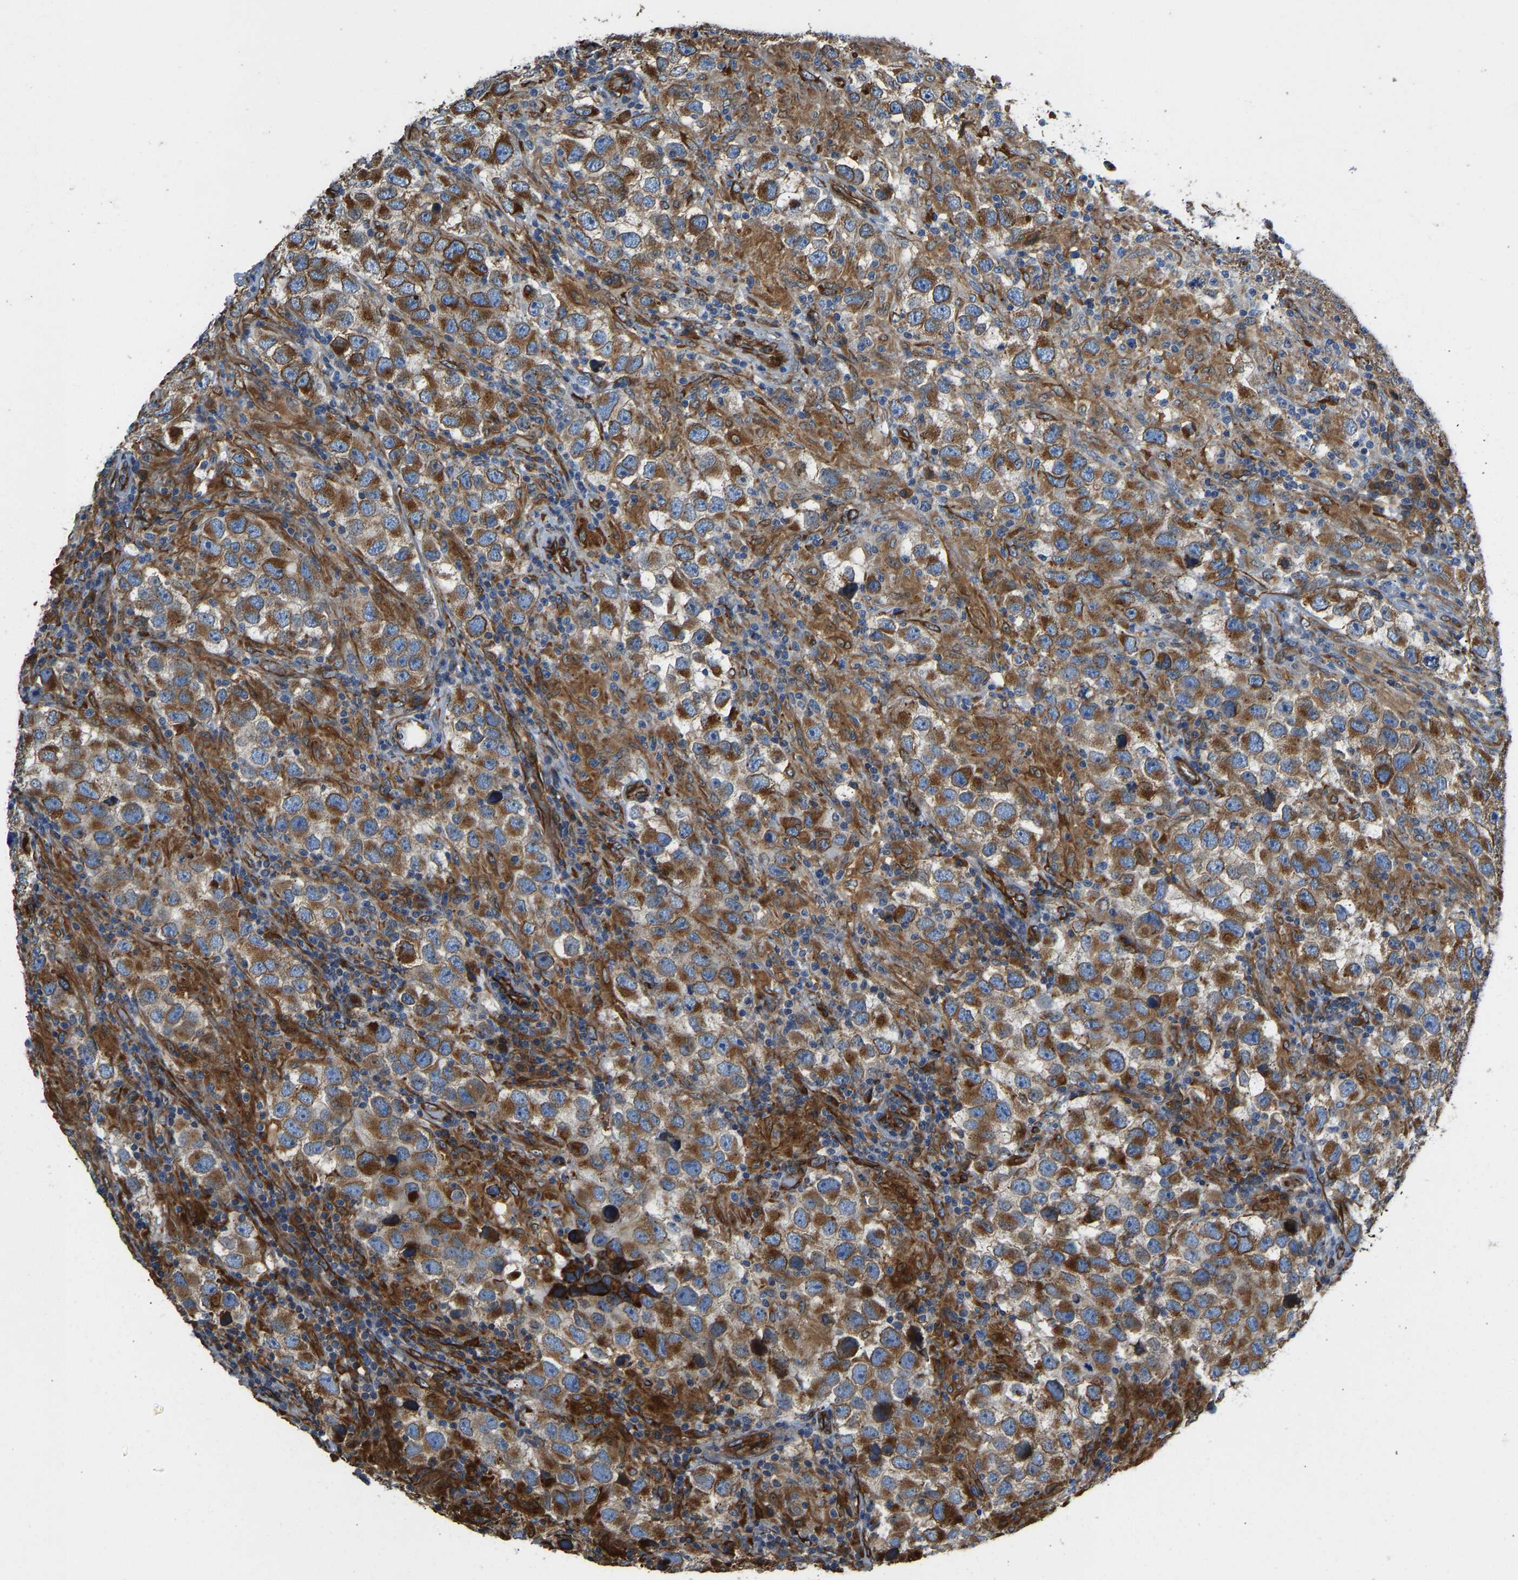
{"staining": {"intensity": "moderate", "quantity": ">75%", "location": "cytoplasmic/membranous"}, "tissue": "testis cancer", "cell_type": "Tumor cells", "image_type": "cancer", "snomed": [{"axis": "morphology", "description": "Carcinoma, Embryonal, NOS"}, {"axis": "topography", "description": "Testis"}], "caption": "High-power microscopy captured an immunohistochemistry (IHC) image of embryonal carcinoma (testis), revealing moderate cytoplasmic/membranous staining in approximately >75% of tumor cells.", "gene": "BEX3", "patient": {"sex": "male", "age": 21}}